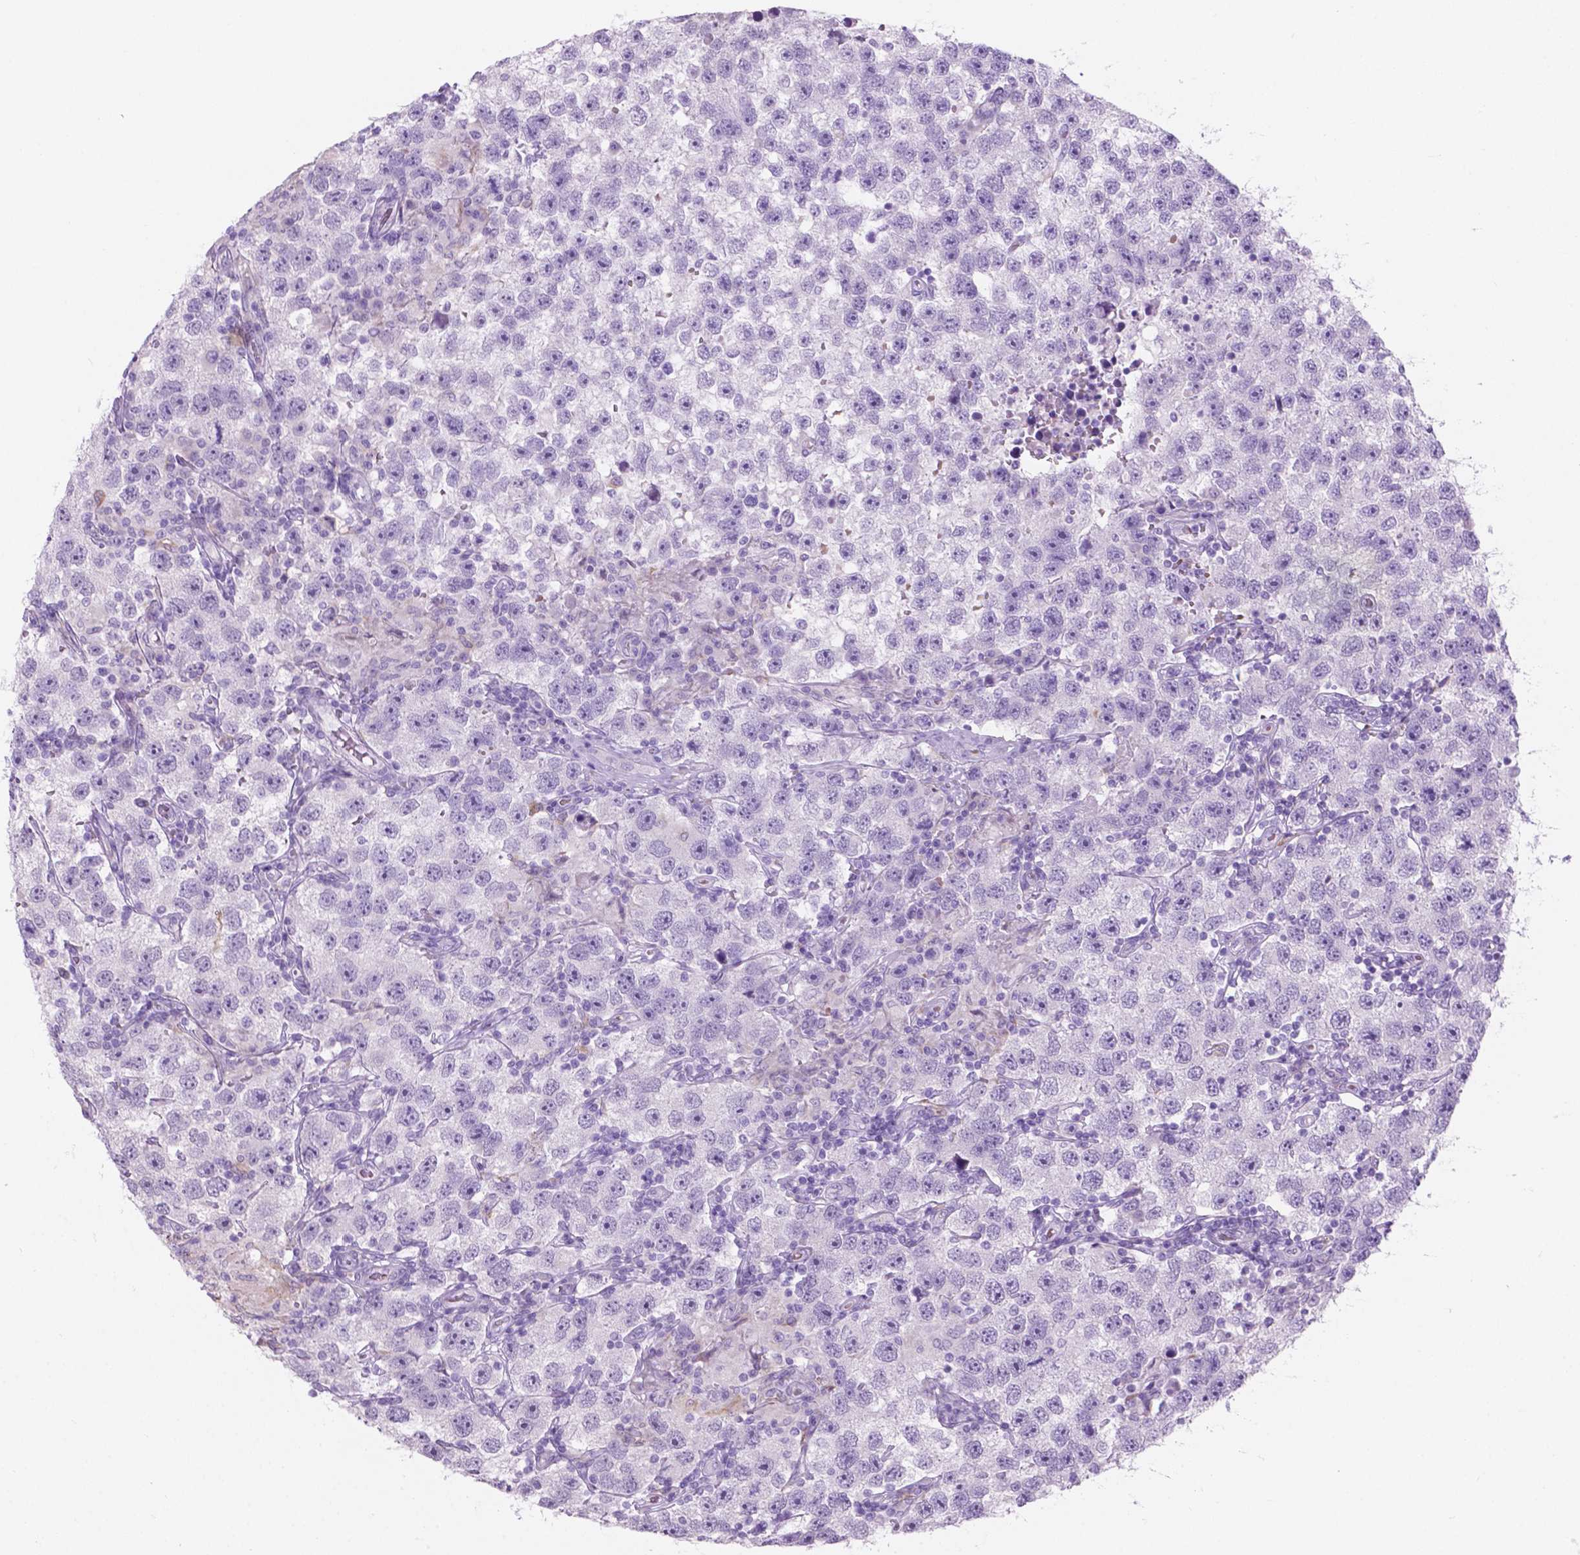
{"staining": {"intensity": "negative", "quantity": "none", "location": "none"}, "tissue": "testis cancer", "cell_type": "Tumor cells", "image_type": "cancer", "snomed": [{"axis": "morphology", "description": "Seminoma, NOS"}, {"axis": "topography", "description": "Testis"}], "caption": "Tumor cells show no significant staining in testis cancer.", "gene": "GRIN2B", "patient": {"sex": "male", "age": 26}}